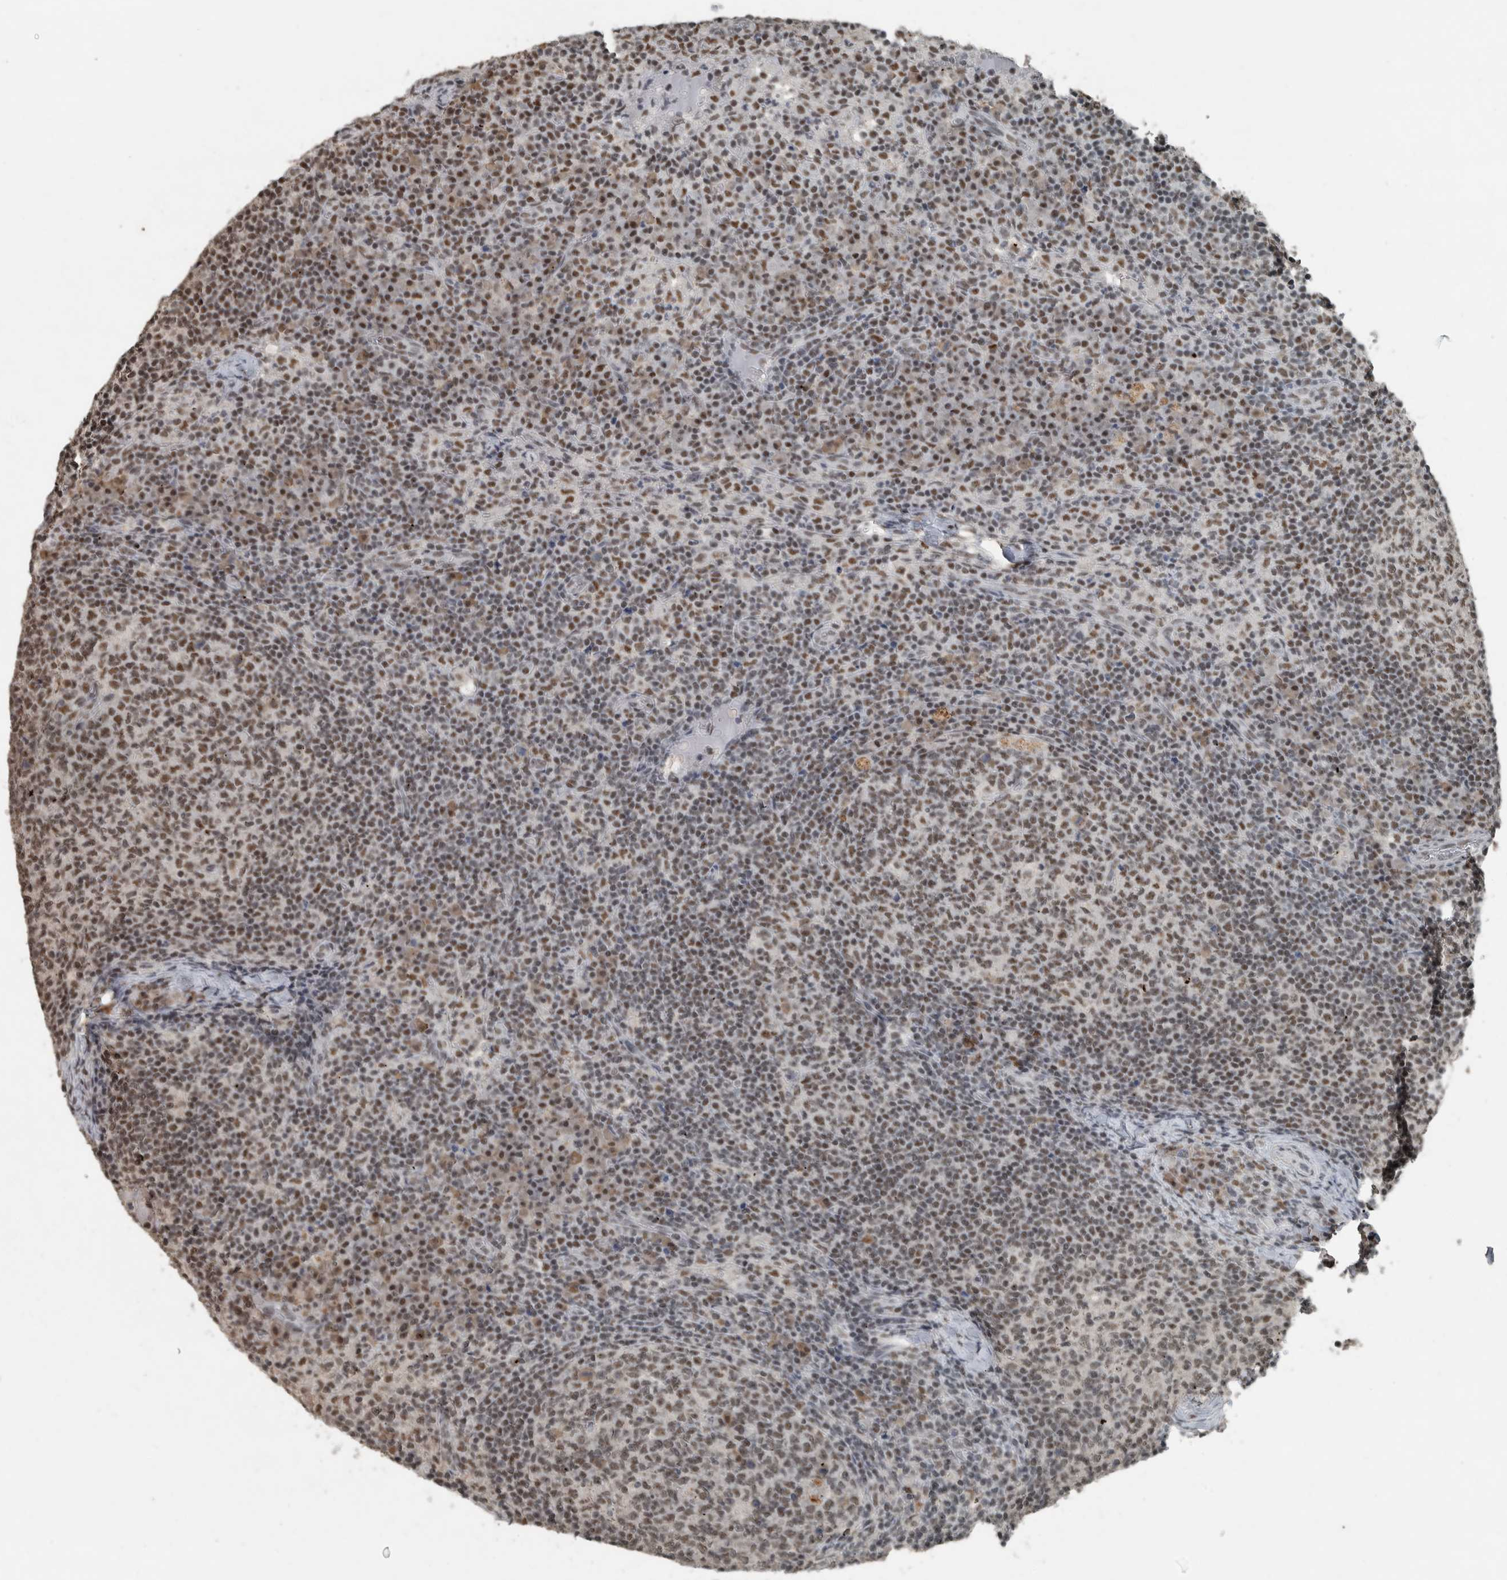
{"staining": {"intensity": "moderate", "quantity": ">75%", "location": "nuclear"}, "tissue": "lymph node", "cell_type": "Germinal center cells", "image_type": "normal", "snomed": [{"axis": "morphology", "description": "Normal tissue, NOS"}, {"axis": "morphology", "description": "Inflammation, NOS"}, {"axis": "topography", "description": "Lymph node"}], "caption": "Protein expression by immunohistochemistry shows moderate nuclear positivity in approximately >75% of germinal center cells in normal lymph node. The staining was performed using DAB to visualize the protein expression in brown, while the nuclei were stained in blue with hematoxylin (Magnification: 20x).", "gene": "ZNF24", "patient": {"sex": "male", "age": 55}}